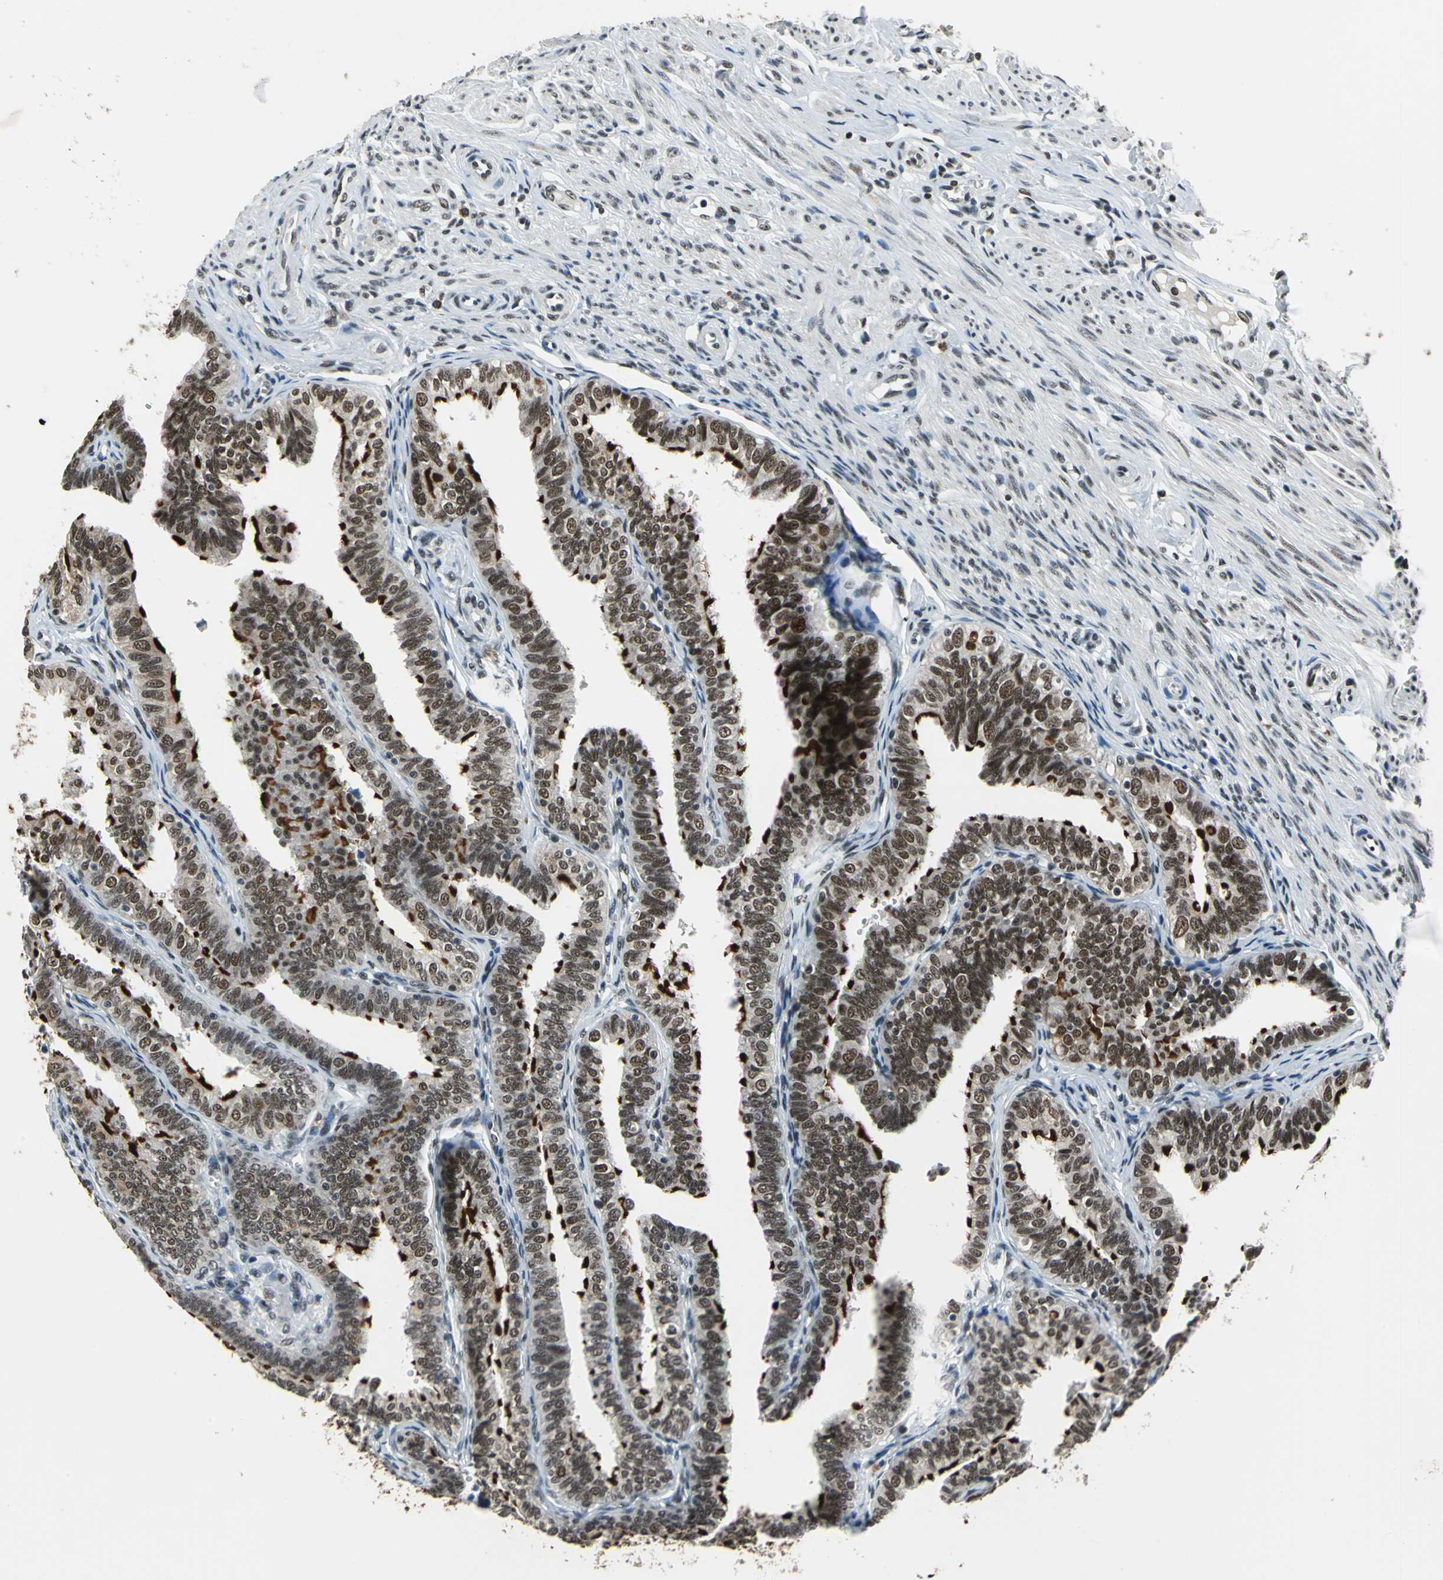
{"staining": {"intensity": "strong", "quantity": ">75%", "location": "nuclear"}, "tissue": "fallopian tube", "cell_type": "Glandular cells", "image_type": "normal", "snomed": [{"axis": "morphology", "description": "Normal tissue, NOS"}, {"axis": "topography", "description": "Fallopian tube"}], "caption": "A high-resolution histopathology image shows IHC staining of normal fallopian tube, which exhibits strong nuclear staining in approximately >75% of glandular cells. (Brightfield microscopy of DAB IHC at high magnification).", "gene": "BCLAF1", "patient": {"sex": "female", "age": 46}}